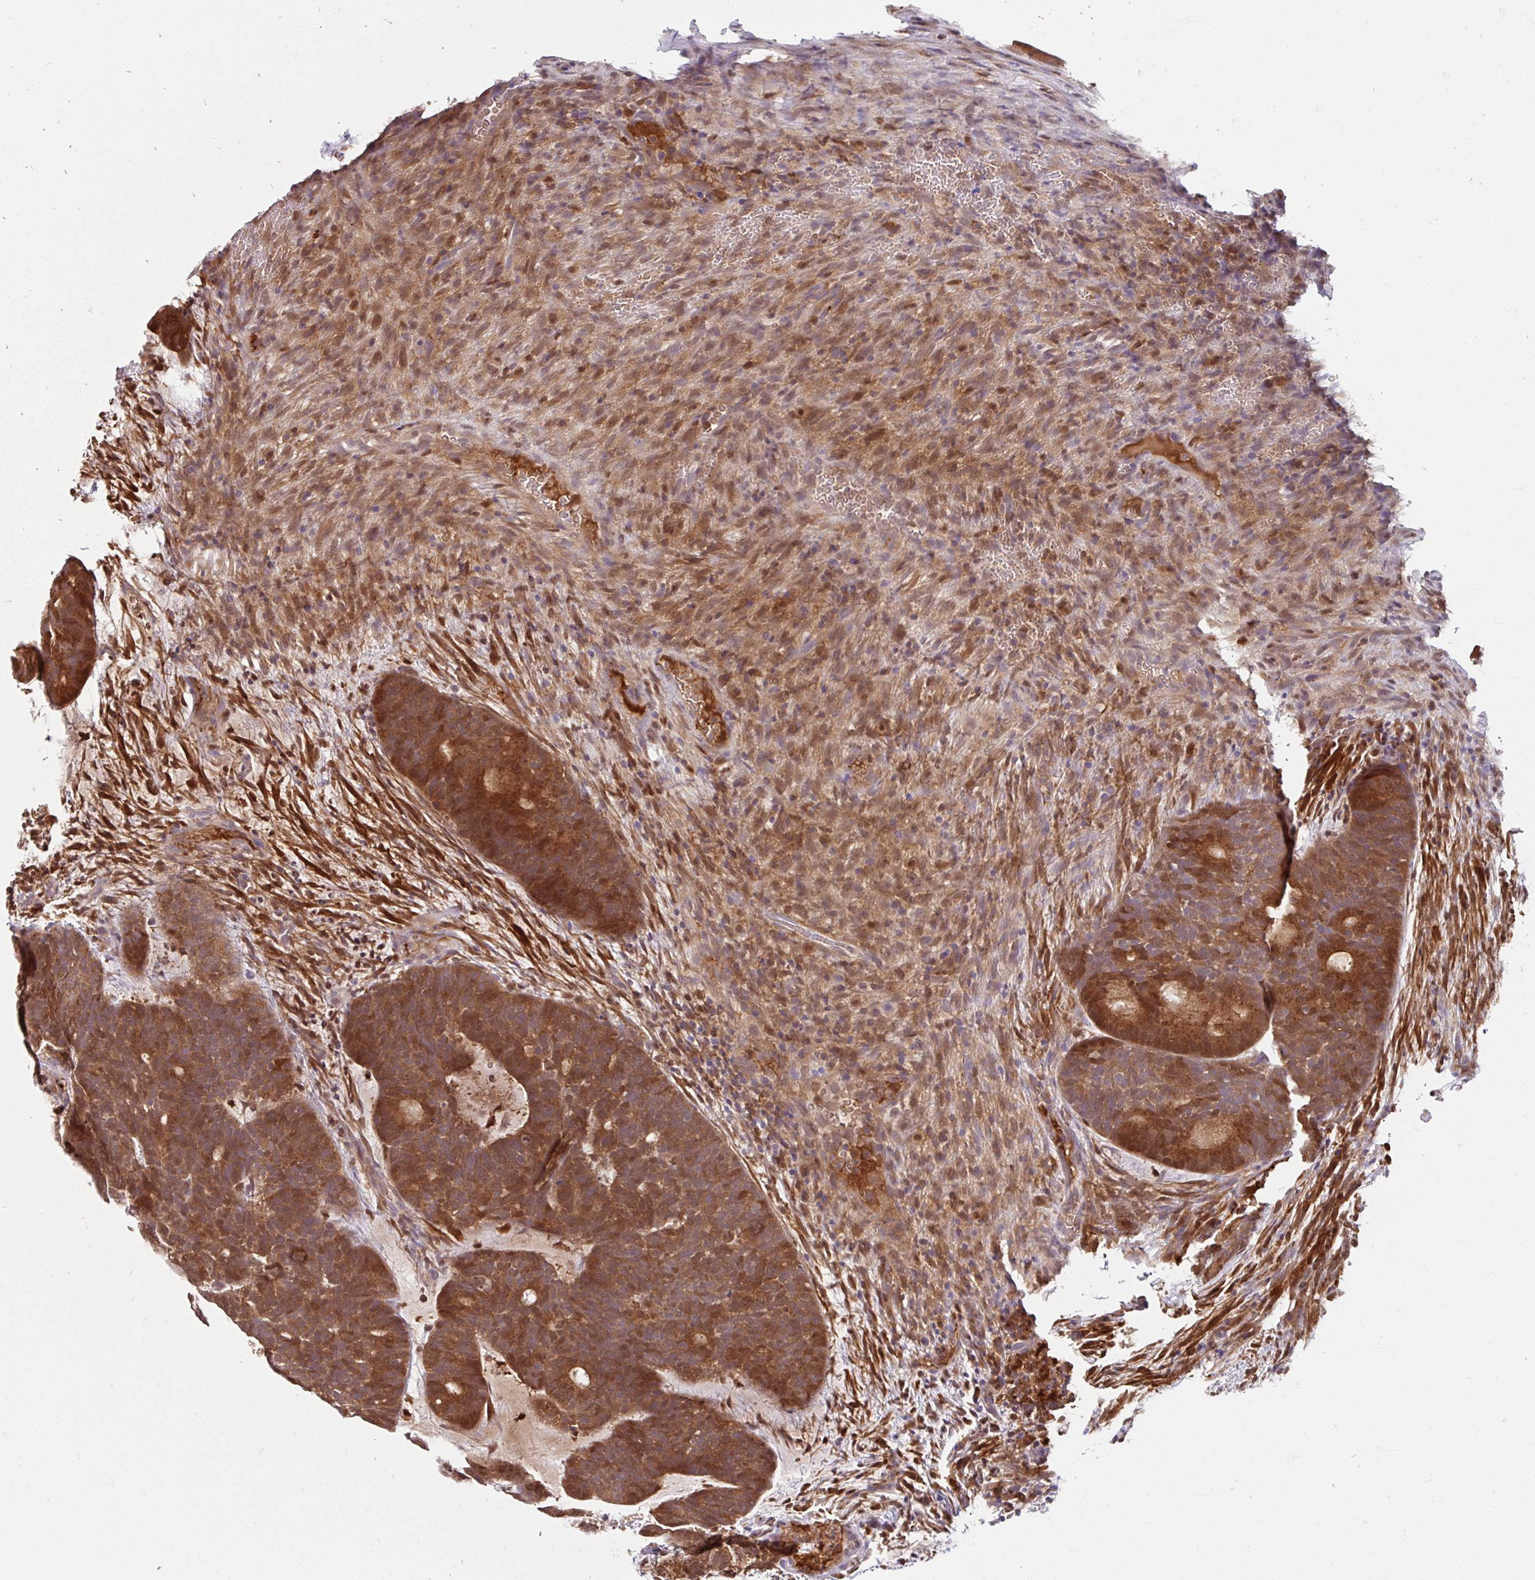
{"staining": {"intensity": "moderate", "quantity": ">75%", "location": "cytoplasmic/membranous"}, "tissue": "head and neck cancer", "cell_type": "Tumor cells", "image_type": "cancer", "snomed": [{"axis": "morphology", "description": "Adenocarcinoma, NOS"}, {"axis": "topography", "description": "Head-Neck"}], "caption": "IHC image of neoplastic tissue: human head and neck adenocarcinoma stained using IHC reveals medium levels of moderate protein expression localized specifically in the cytoplasmic/membranous of tumor cells, appearing as a cytoplasmic/membranous brown color.", "gene": "BLVRA", "patient": {"sex": "female", "age": 81}}